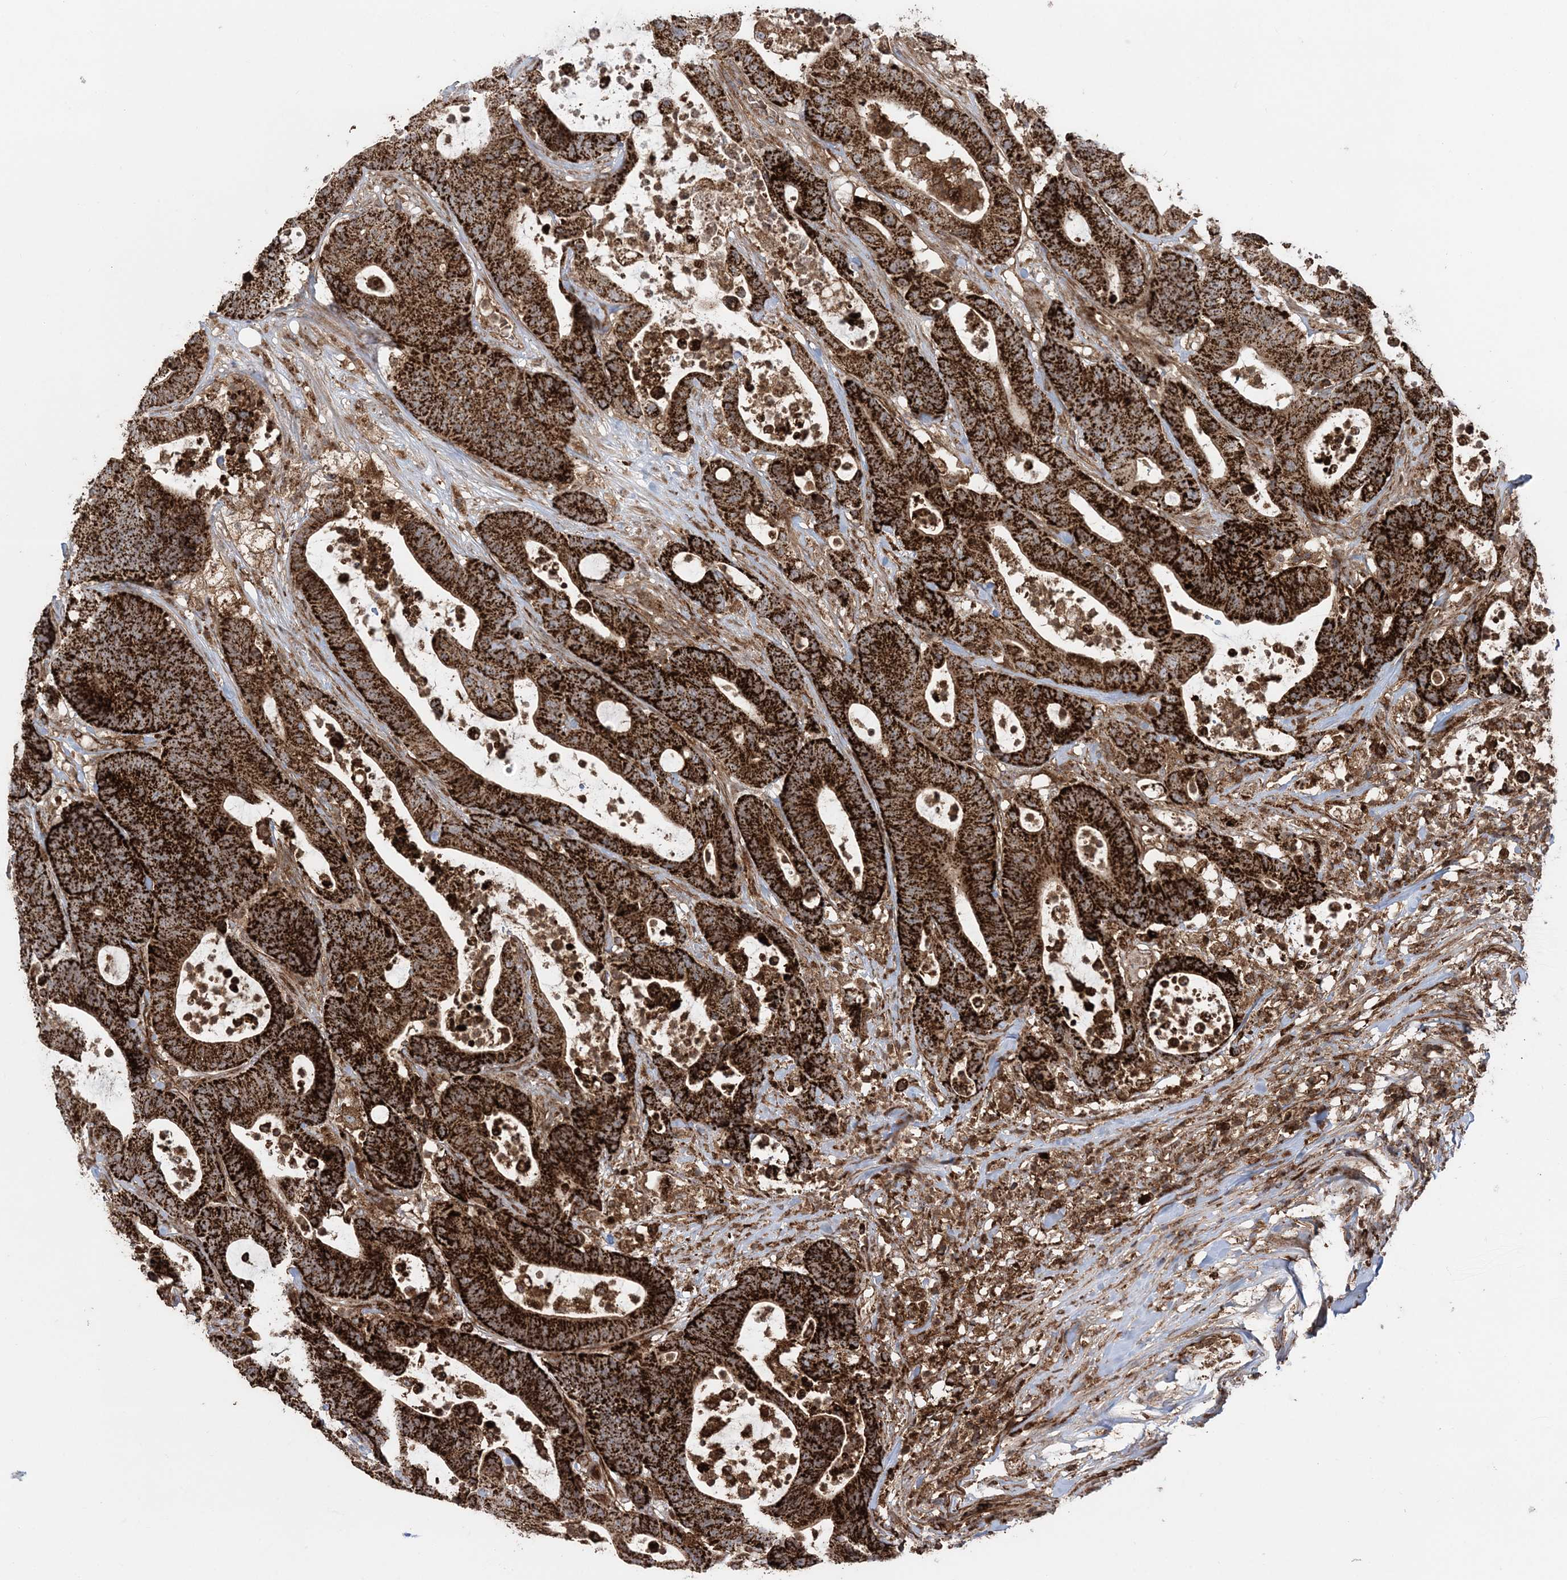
{"staining": {"intensity": "strong", "quantity": ">75%", "location": "cytoplasmic/membranous"}, "tissue": "colorectal cancer", "cell_type": "Tumor cells", "image_type": "cancer", "snomed": [{"axis": "morphology", "description": "Adenocarcinoma, NOS"}, {"axis": "topography", "description": "Colon"}], "caption": "Colorectal adenocarcinoma was stained to show a protein in brown. There is high levels of strong cytoplasmic/membranous expression in about >75% of tumor cells. The staining was performed using DAB to visualize the protein expression in brown, while the nuclei were stained in blue with hematoxylin (Magnification: 20x).", "gene": "LRPPRC", "patient": {"sex": "female", "age": 84}}